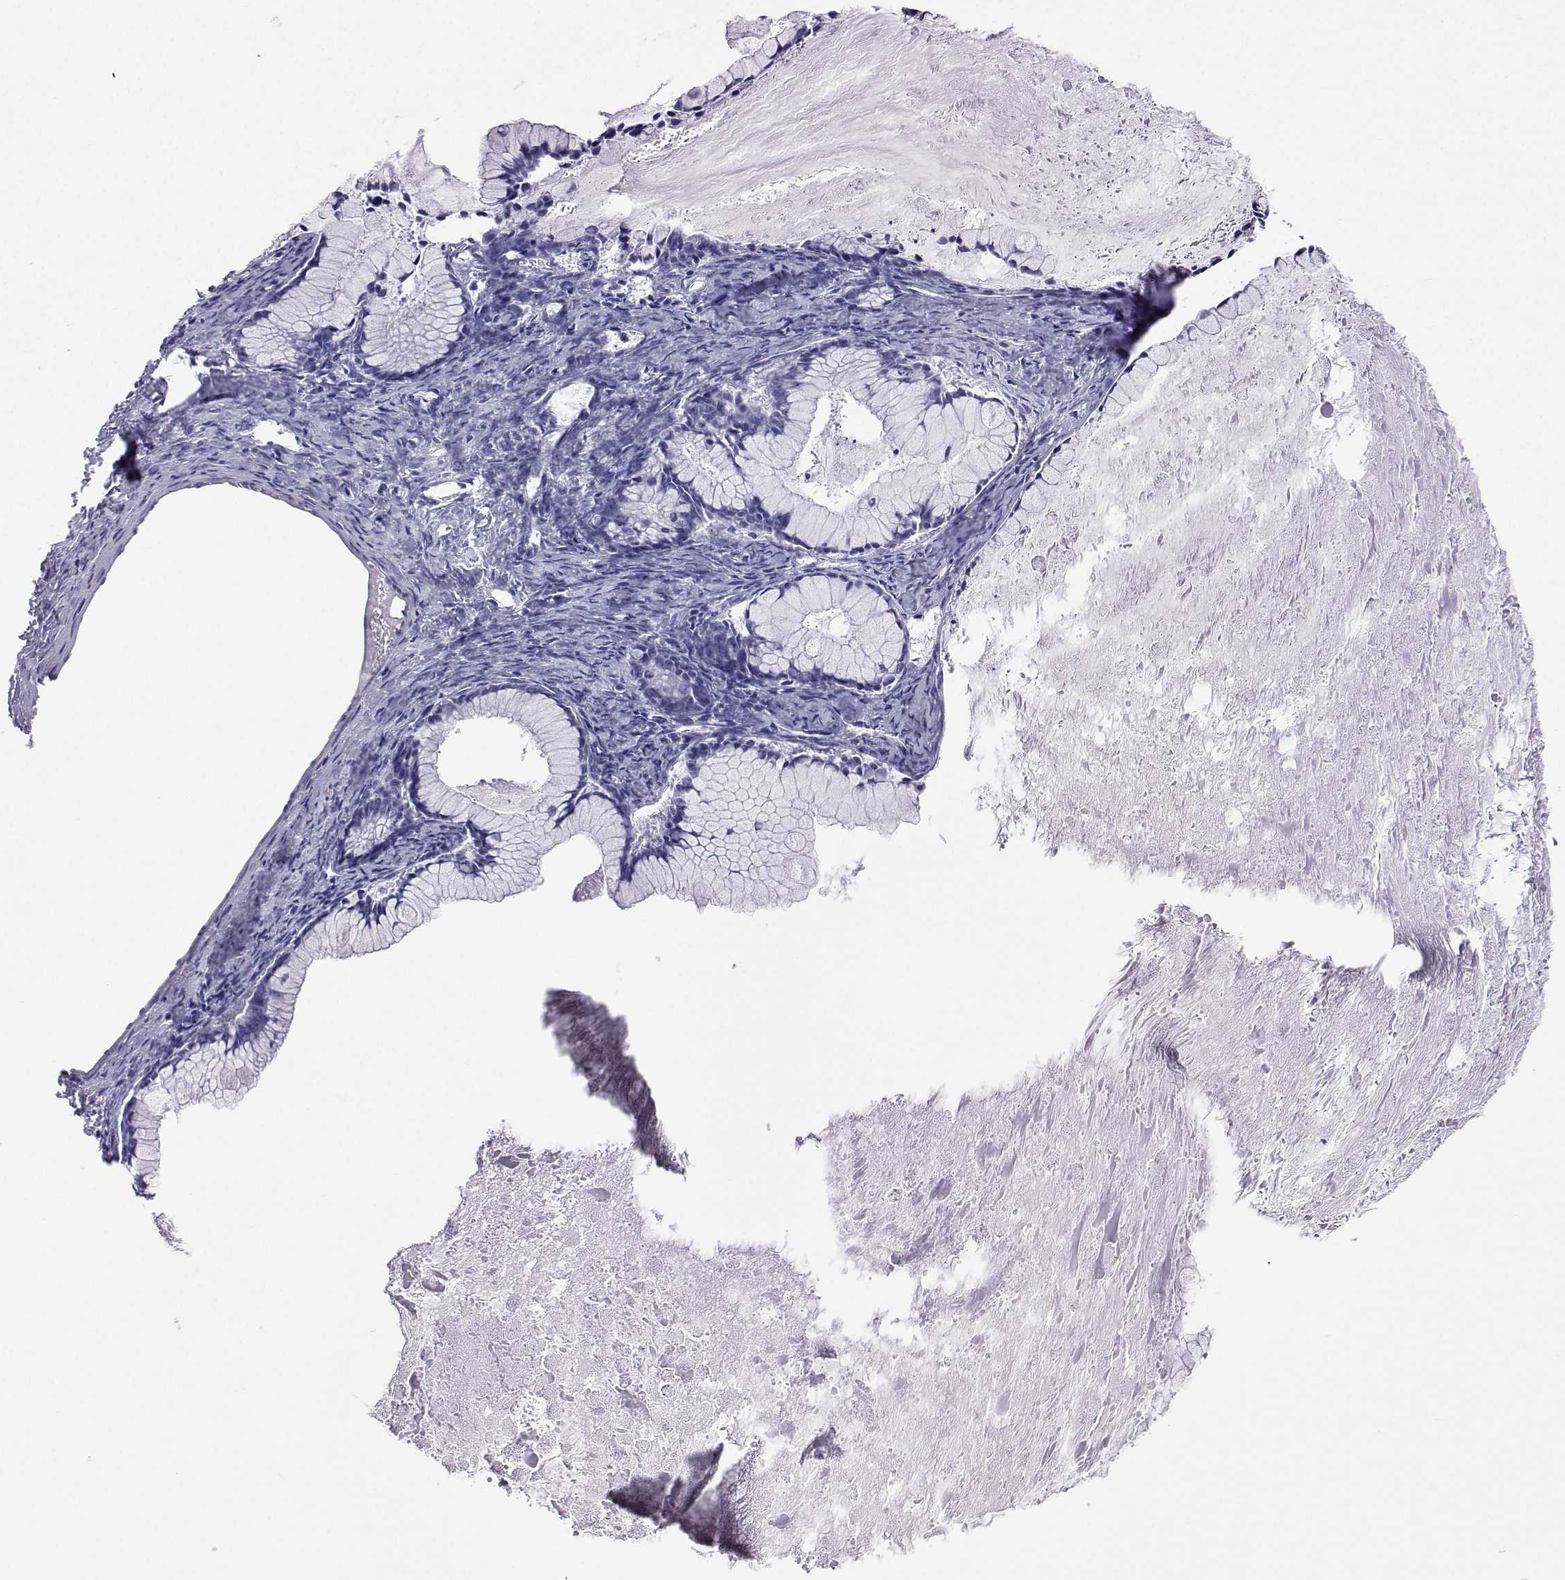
{"staining": {"intensity": "negative", "quantity": "none", "location": "none"}, "tissue": "ovarian cancer", "cell_type": "Tumor cells", "image_type": "cancer", "snomed": [{"axis": "morphology", "description": "Cystadenocarcinoma, mucinous, NOS"}, {"axis": "topography", "description": "Ovary"}], "caption": "This is a photomicrograph of IHC staining of mucinous cystadenocarcinoma (ovarian), which shows no expression in tumor cells. The staining was performed using DAB (3,3'-diaminobenzidine) to visualize the protein expression in brown, while the nuclei were stained in blue with hematoxylin (Magnification: 20x).", "gene": "PLIN4", "patient": {"sex": "female", "age": 41}}